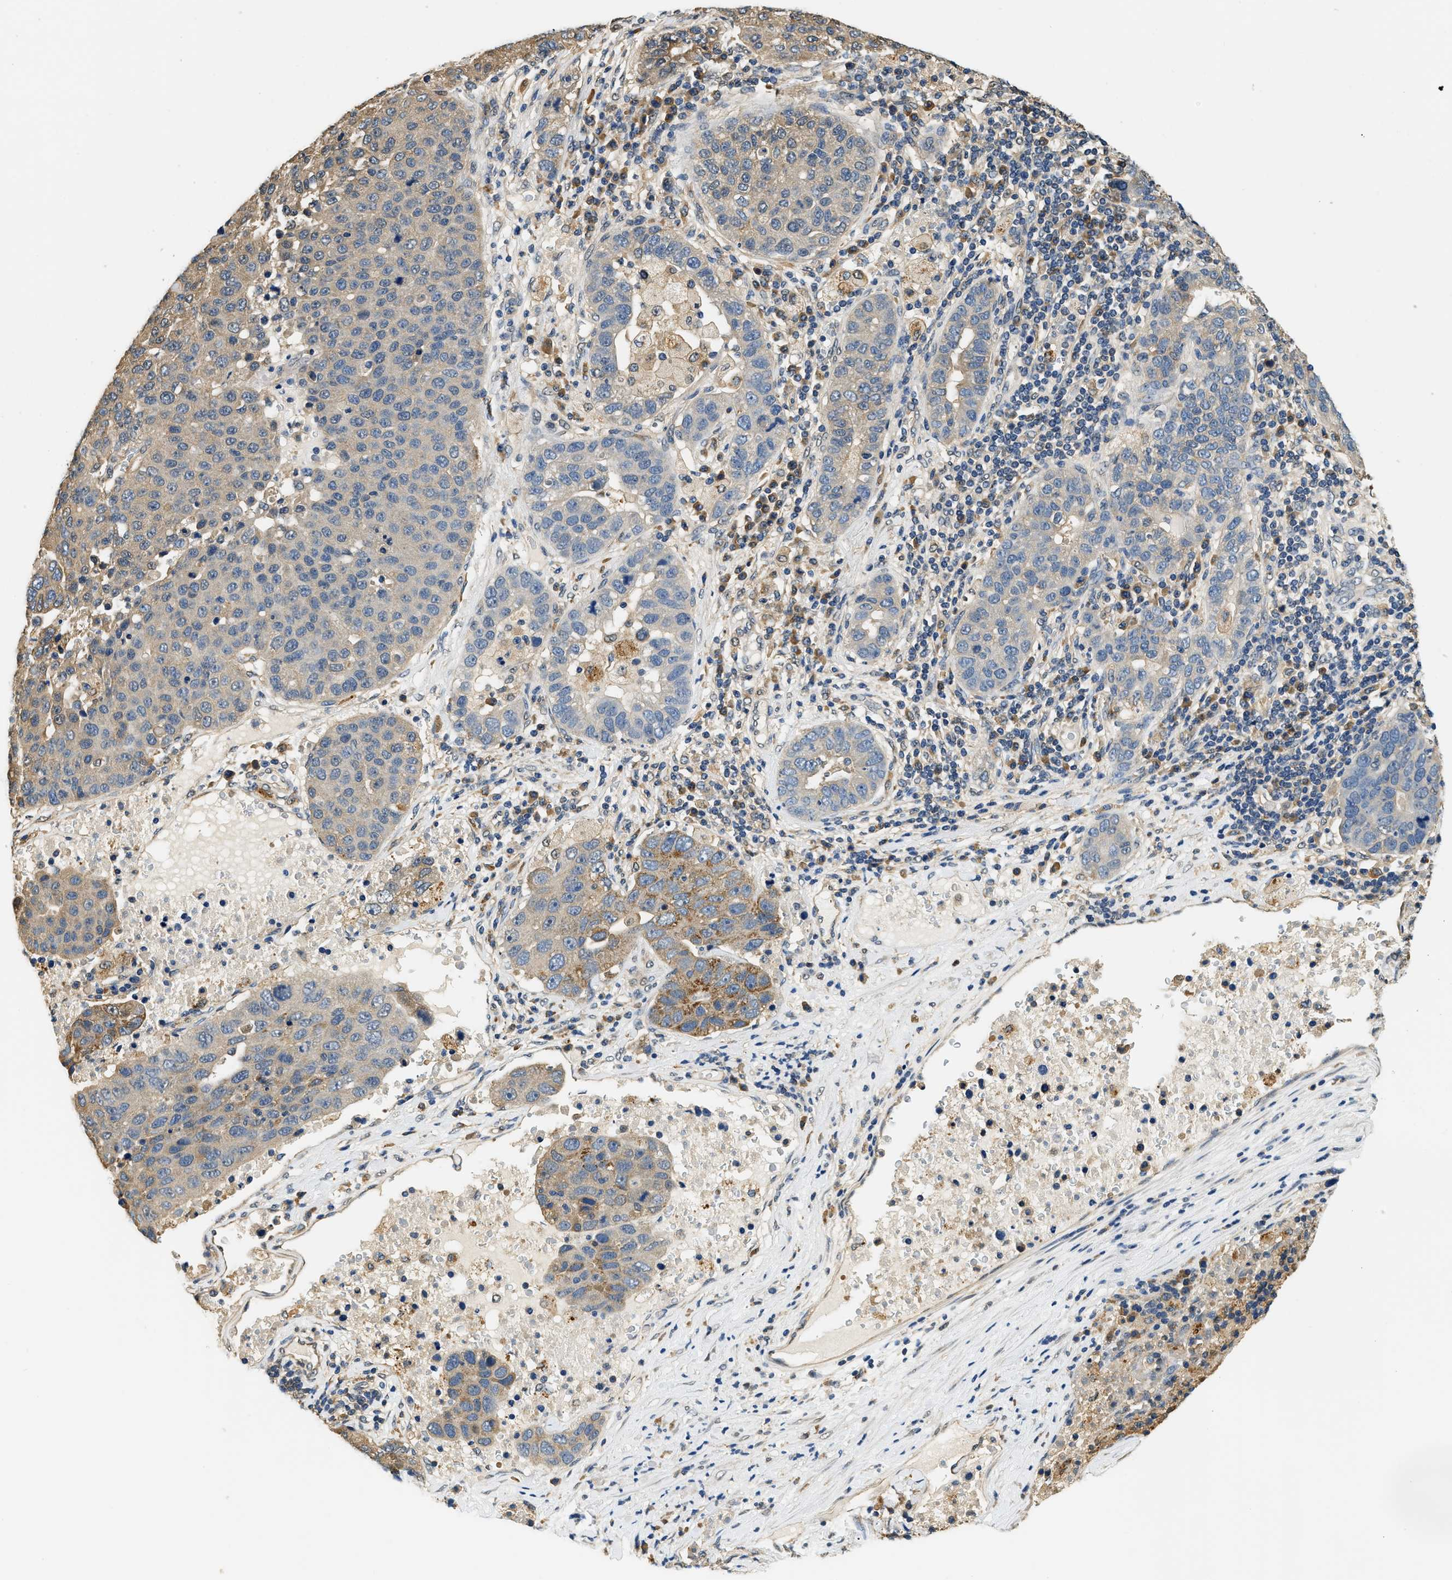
{"staining": {"intensity": "weak", "quantity": "<25%", "location": "cytoplasmic/membranous"}, "tissue": "pancreatic cancer", "cell_type": "Tumor cells", "image_type": "cancer", "snomed": [{"axis": "morphology", "description": "Adenocarcinoma, NOS"}, {"axis": "topography", "description": "Pancreas"}], "caption": "Immunohistochemistry photomicrograph of neoplastic tissue: human pancreatic adenocarcinoma stained with DAB displays no significant protein staining in tumor cells.", "gene": "BCL7C", "patient": {"sex": "female", "age": 61}}